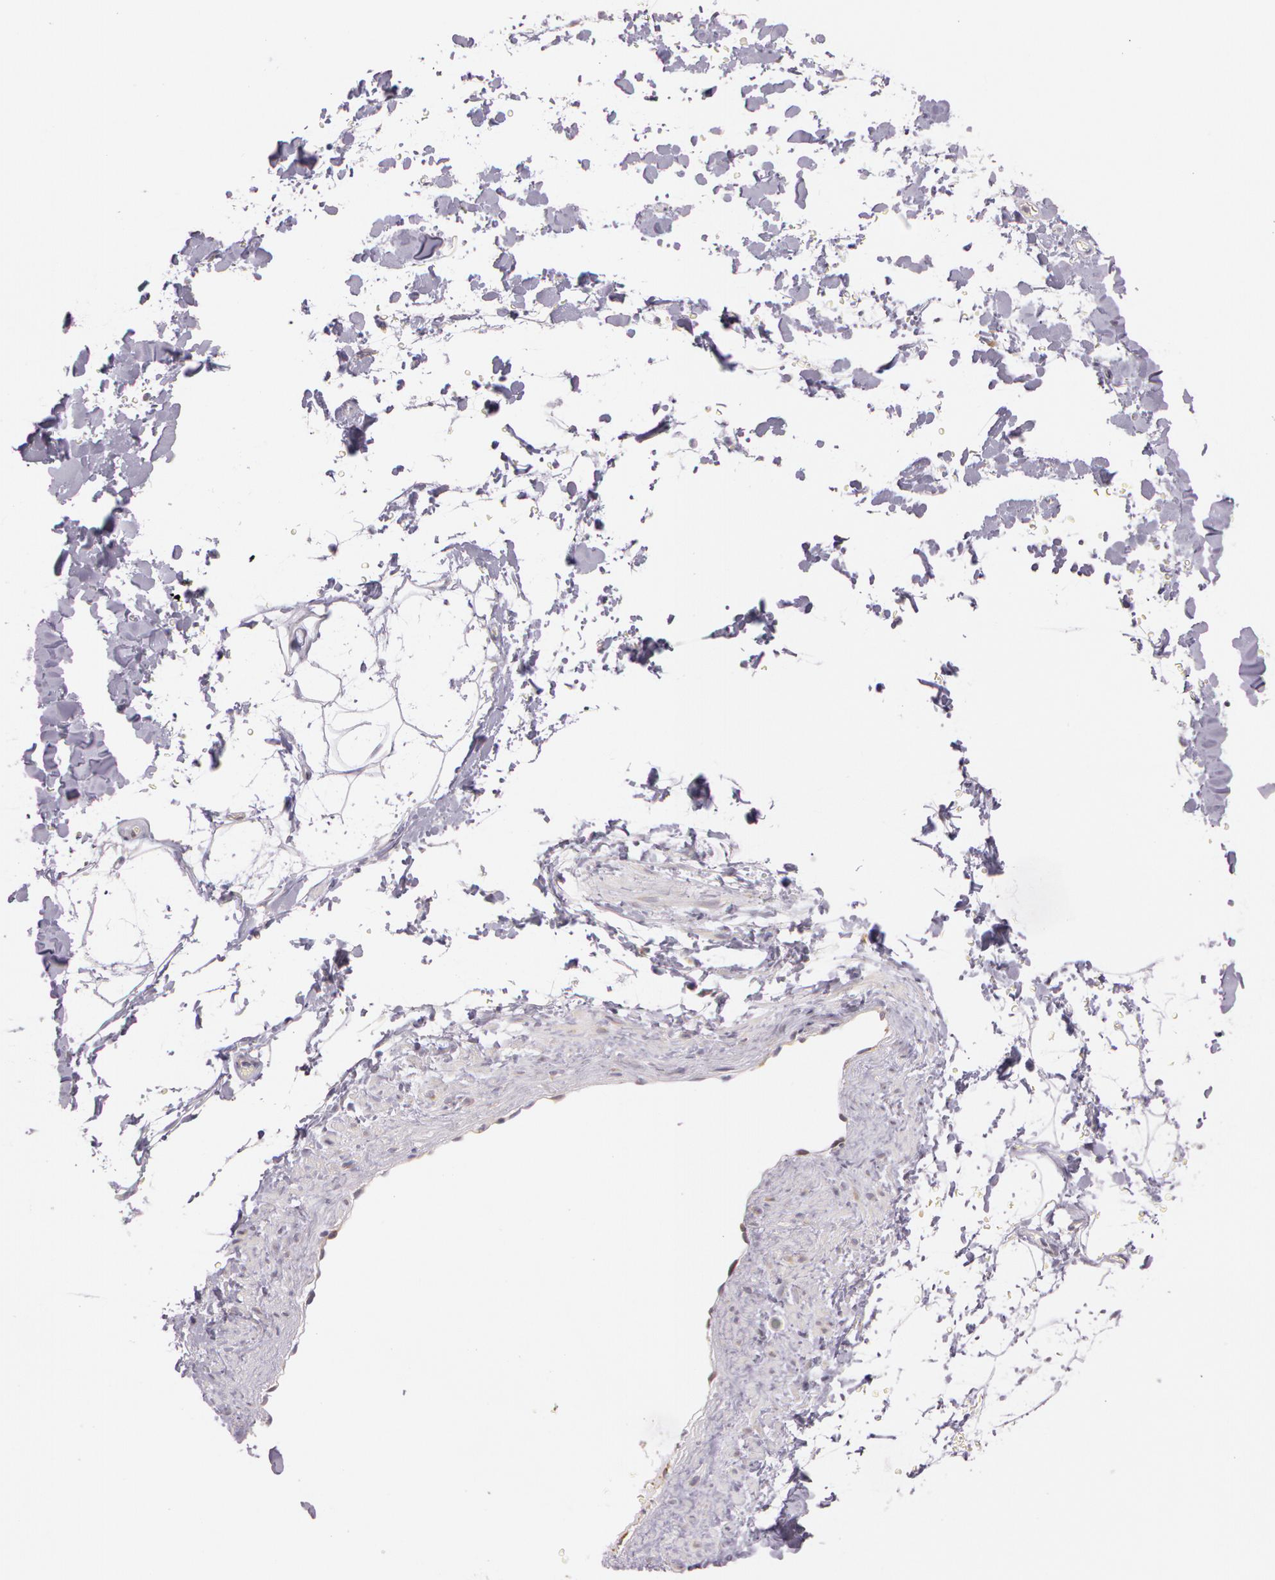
{"staining": {"intensity": "negative", "quantity": "none", "location": "none"}, "tissue": "adipose tissue", "cell_type": "Adipocytes", "image_type": "normal", "snomed": [{"axis": "morphology", "description": "Normal tissue, NOS"}, {"axis": "topography", "description": "Soft tissue"}], "caption": "DAB (3,3'-diaminobenzidine) immunohistochemical staining of normal human adipose tissue exhibits no significant expression in adipocytes.", "gene": "APP", "patient": {"sex": "male", "age": 72}}